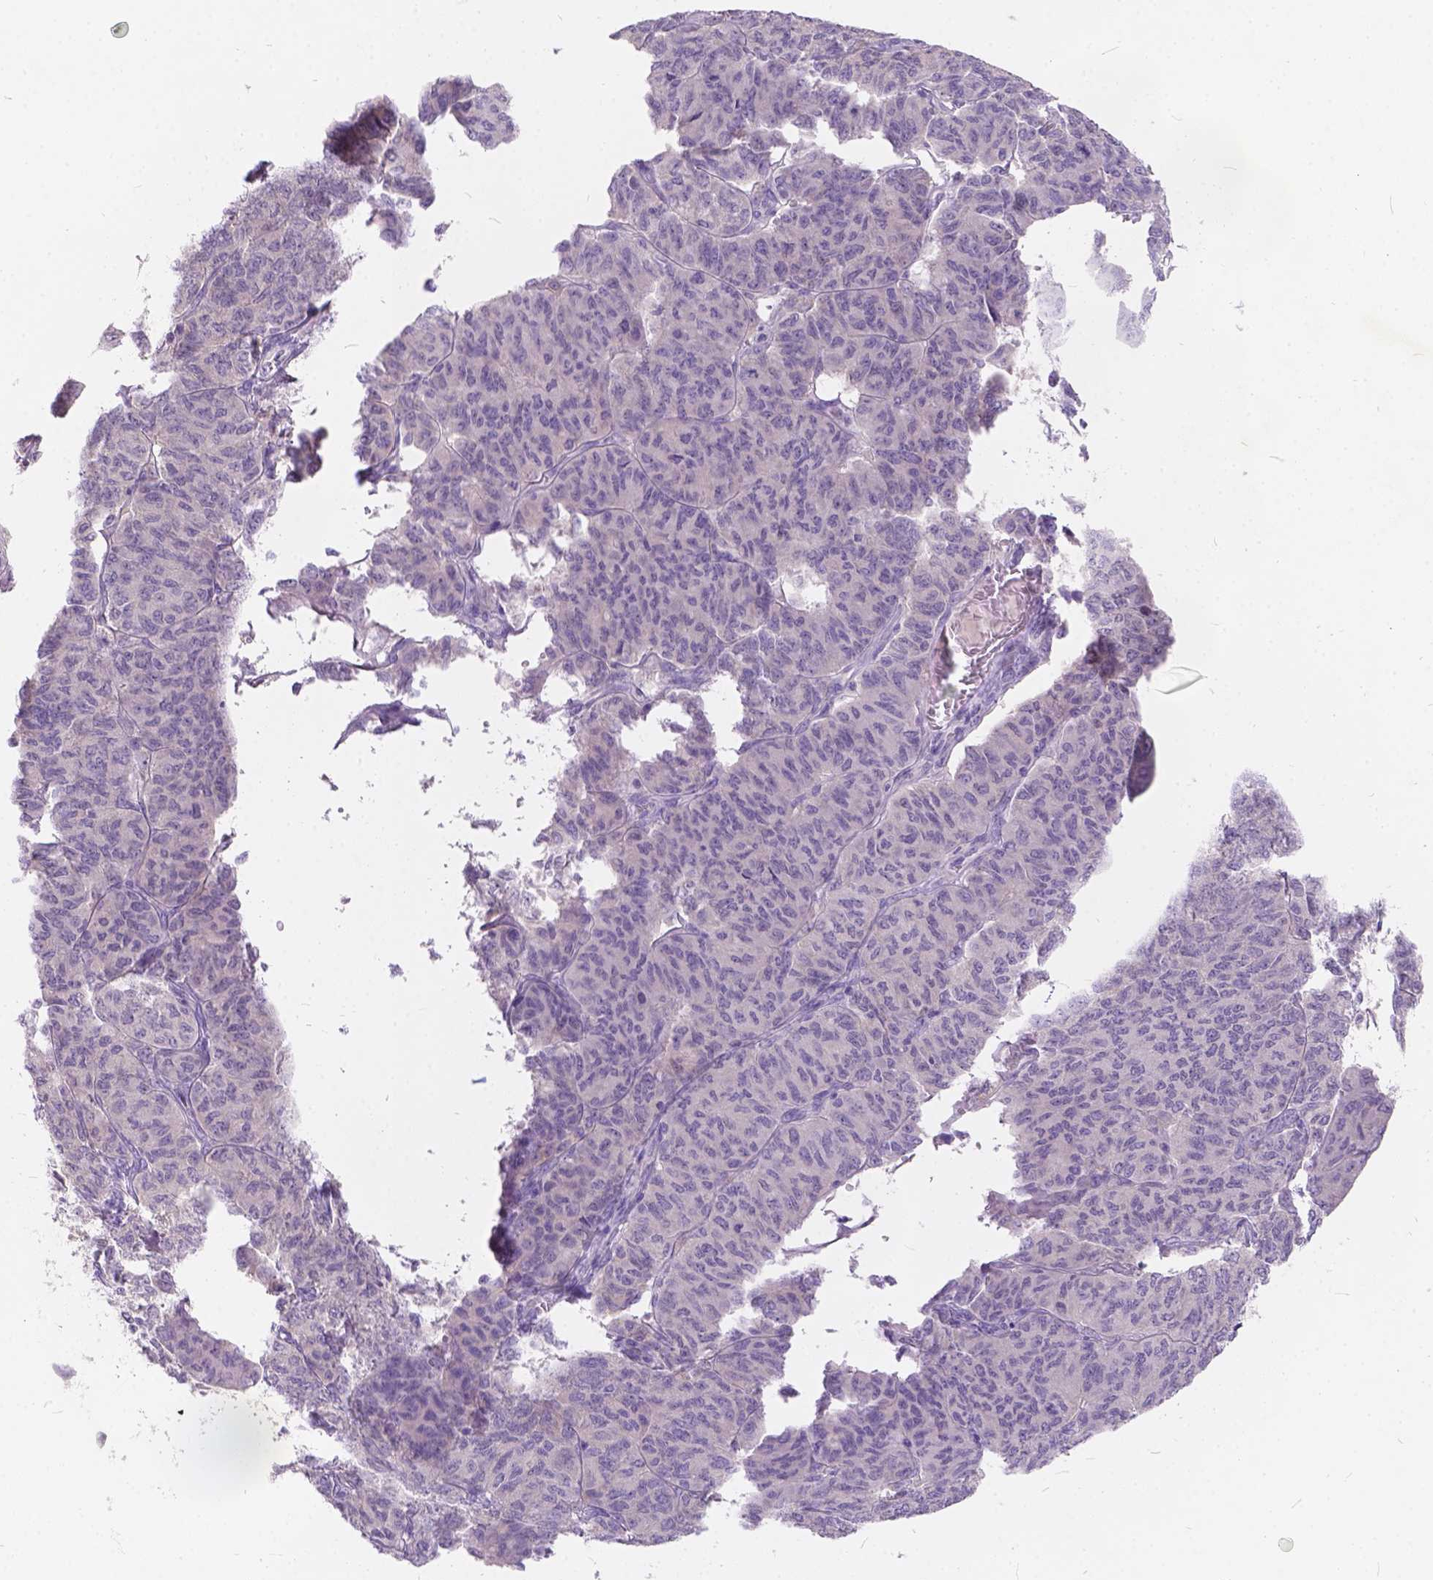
{"staining": {"intensity": "negative", "quantity": "none", "location": "none"}, "tissue": "ovarian cancer", "cell_type": "Tumor cells", "image_type": "cancer", "snomed": [{"axis": "morphology", "description": "Carcinoma, endometroid"}, {"axis": "topography", "description": "Ovary"}], "caption": "This is a histopathology image of IHC staining of endometroid carcinoma (ovarian), which shows no positivity in tumor cells. The staining was performed using DAB to visualize the protein expression in brown, while the nuclei were stained in blue with hematoxylin (Magnification: 20x).", "gene": "PEX11G", "patient": {"sex": "female", "age": 80}}